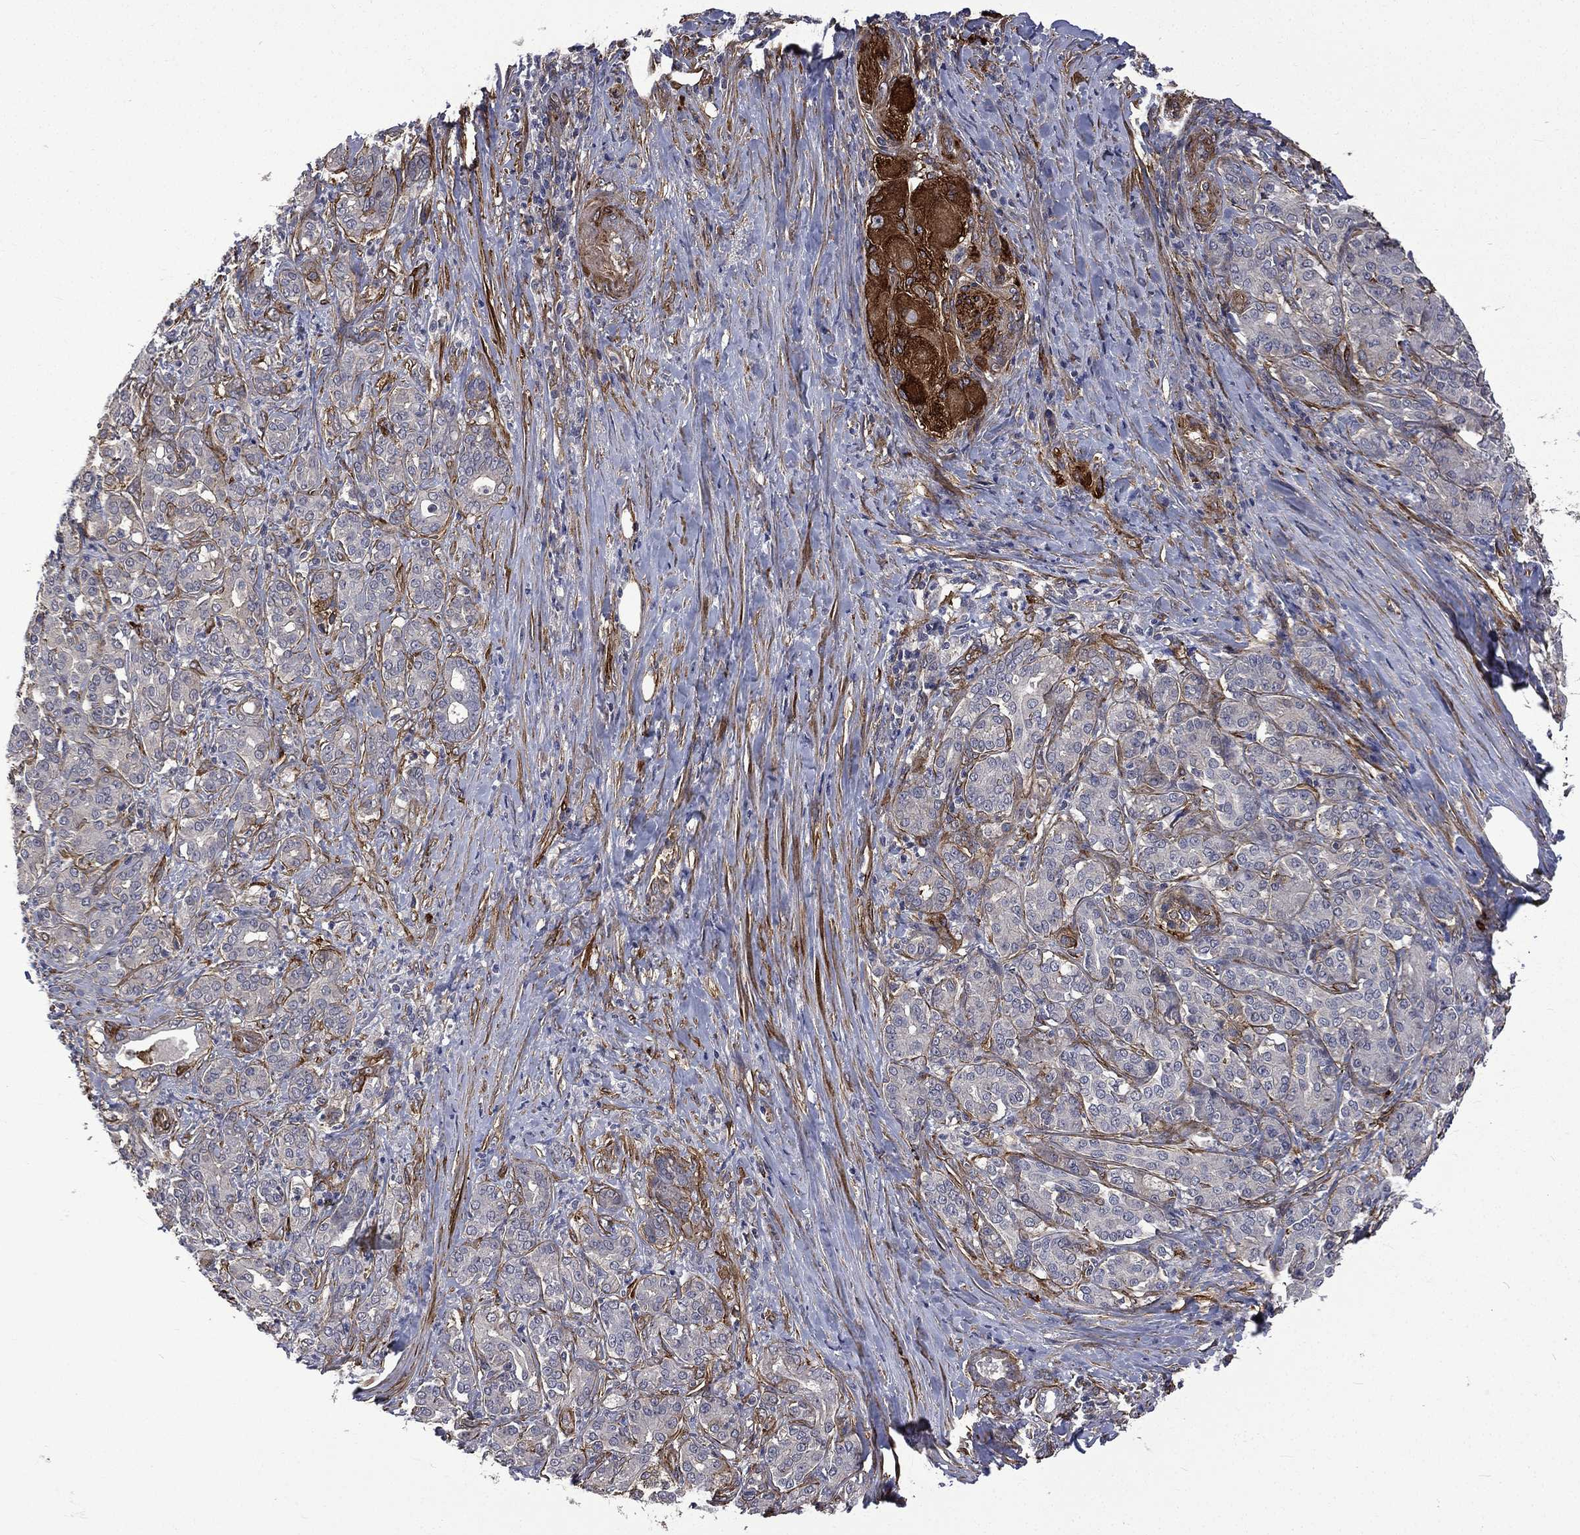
{"staining": {"intensity": "negative", "quantity": "none", "location": "none"}, "tissue": "pancreatic cancer", "cell_type": "Tumor cells", "image_type": "cancer", "snomed": [{"axis": "morphology", "description": "Normal tissue, NOS"}, {"axis": "morphology", "description": "Inflammation, NOS"}, {"axis": "morphology", "description": "Adenocarcinoma, NOS"}, {"axis": "topography", "description": "Pancreas"}], "caption": "Tumor cells show no significant positivity in pancreatic cancer.", "gene": "PPFIBP1", "patient": {"sex": "male", "age": 57}}